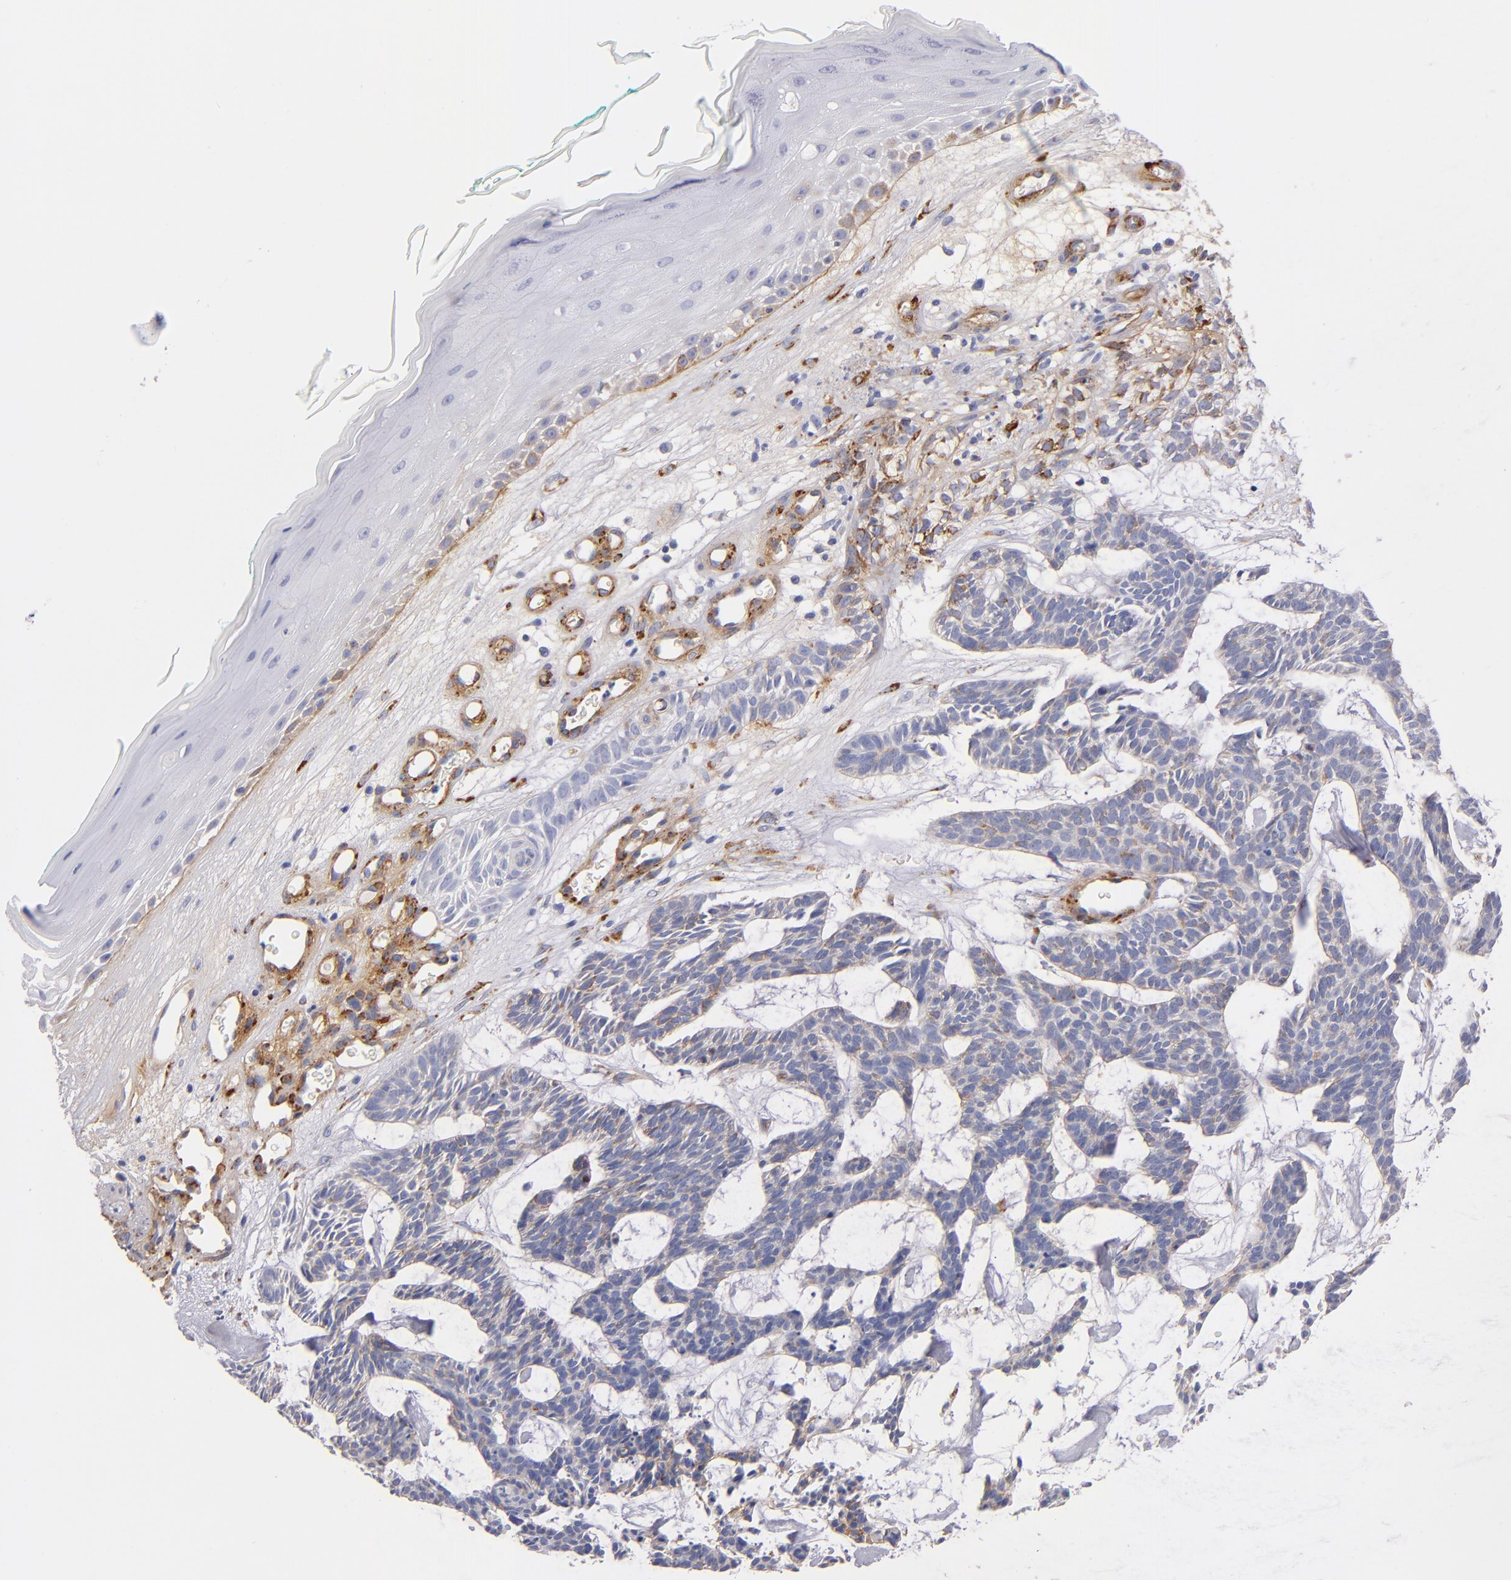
{"staining": {"intensity": "weak", "quantity": "<25%", "location": "cytoplasmic/membranous"}, "tissue": "skin cancer", "cell_type": "Tumor cells", "image_type": "cancer", "snomed": [{"axis": "morphology", "description": "Basal cell carcinoma"}, {"axis": "topography", "description": "Skin"}], "caption": "Tumor cells are negative for brown protein staining in skin basal cell carcinoma.", "gene": "LAMC1", "patient": {"sex": "male", "age": 75}}